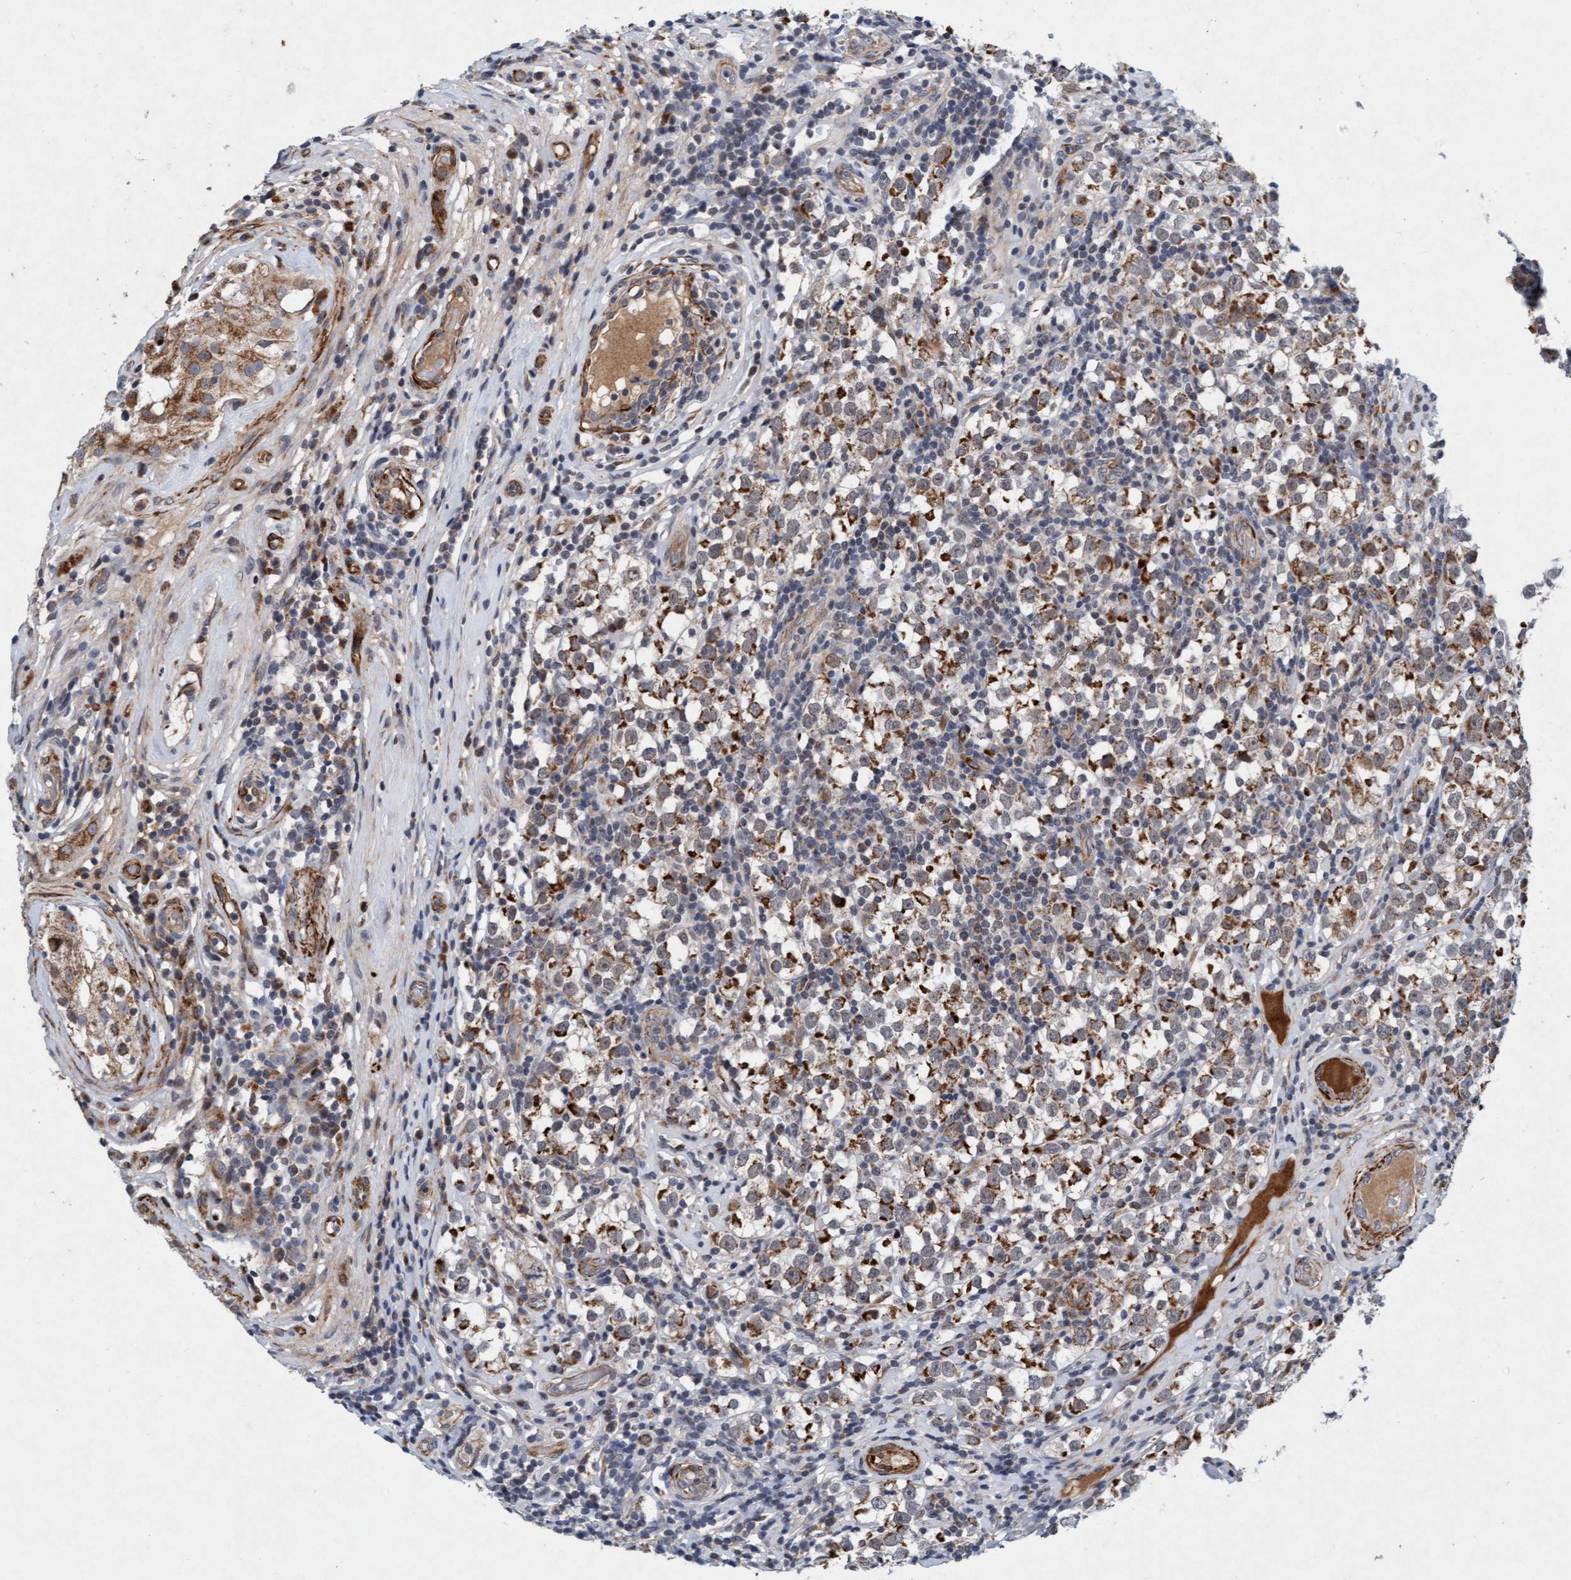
{"staining": {"intensity": "moderate", "quantity": ">75%", "location": "cytoplasmic/membranous"}, "tissue": "testis cancer", "cell_type": "Tumor cells", "image_type": "cancer", "snomed": [{"axis": "morphology", "description": "Normal tissue, NOS"}, {"axis": "morphology", "description": "Seminoma, NOS"}, {"axis": "topography", "description": "Testis"}], "caption": "Immunohistochemical staining of human testis seminoma exhibits medium levels of moderate cytoplasmic/membranous protein staining in approximately >75% of tumor cells.", "gene": "TMEM70", "patient": {"sex": "male", "age": 43}}